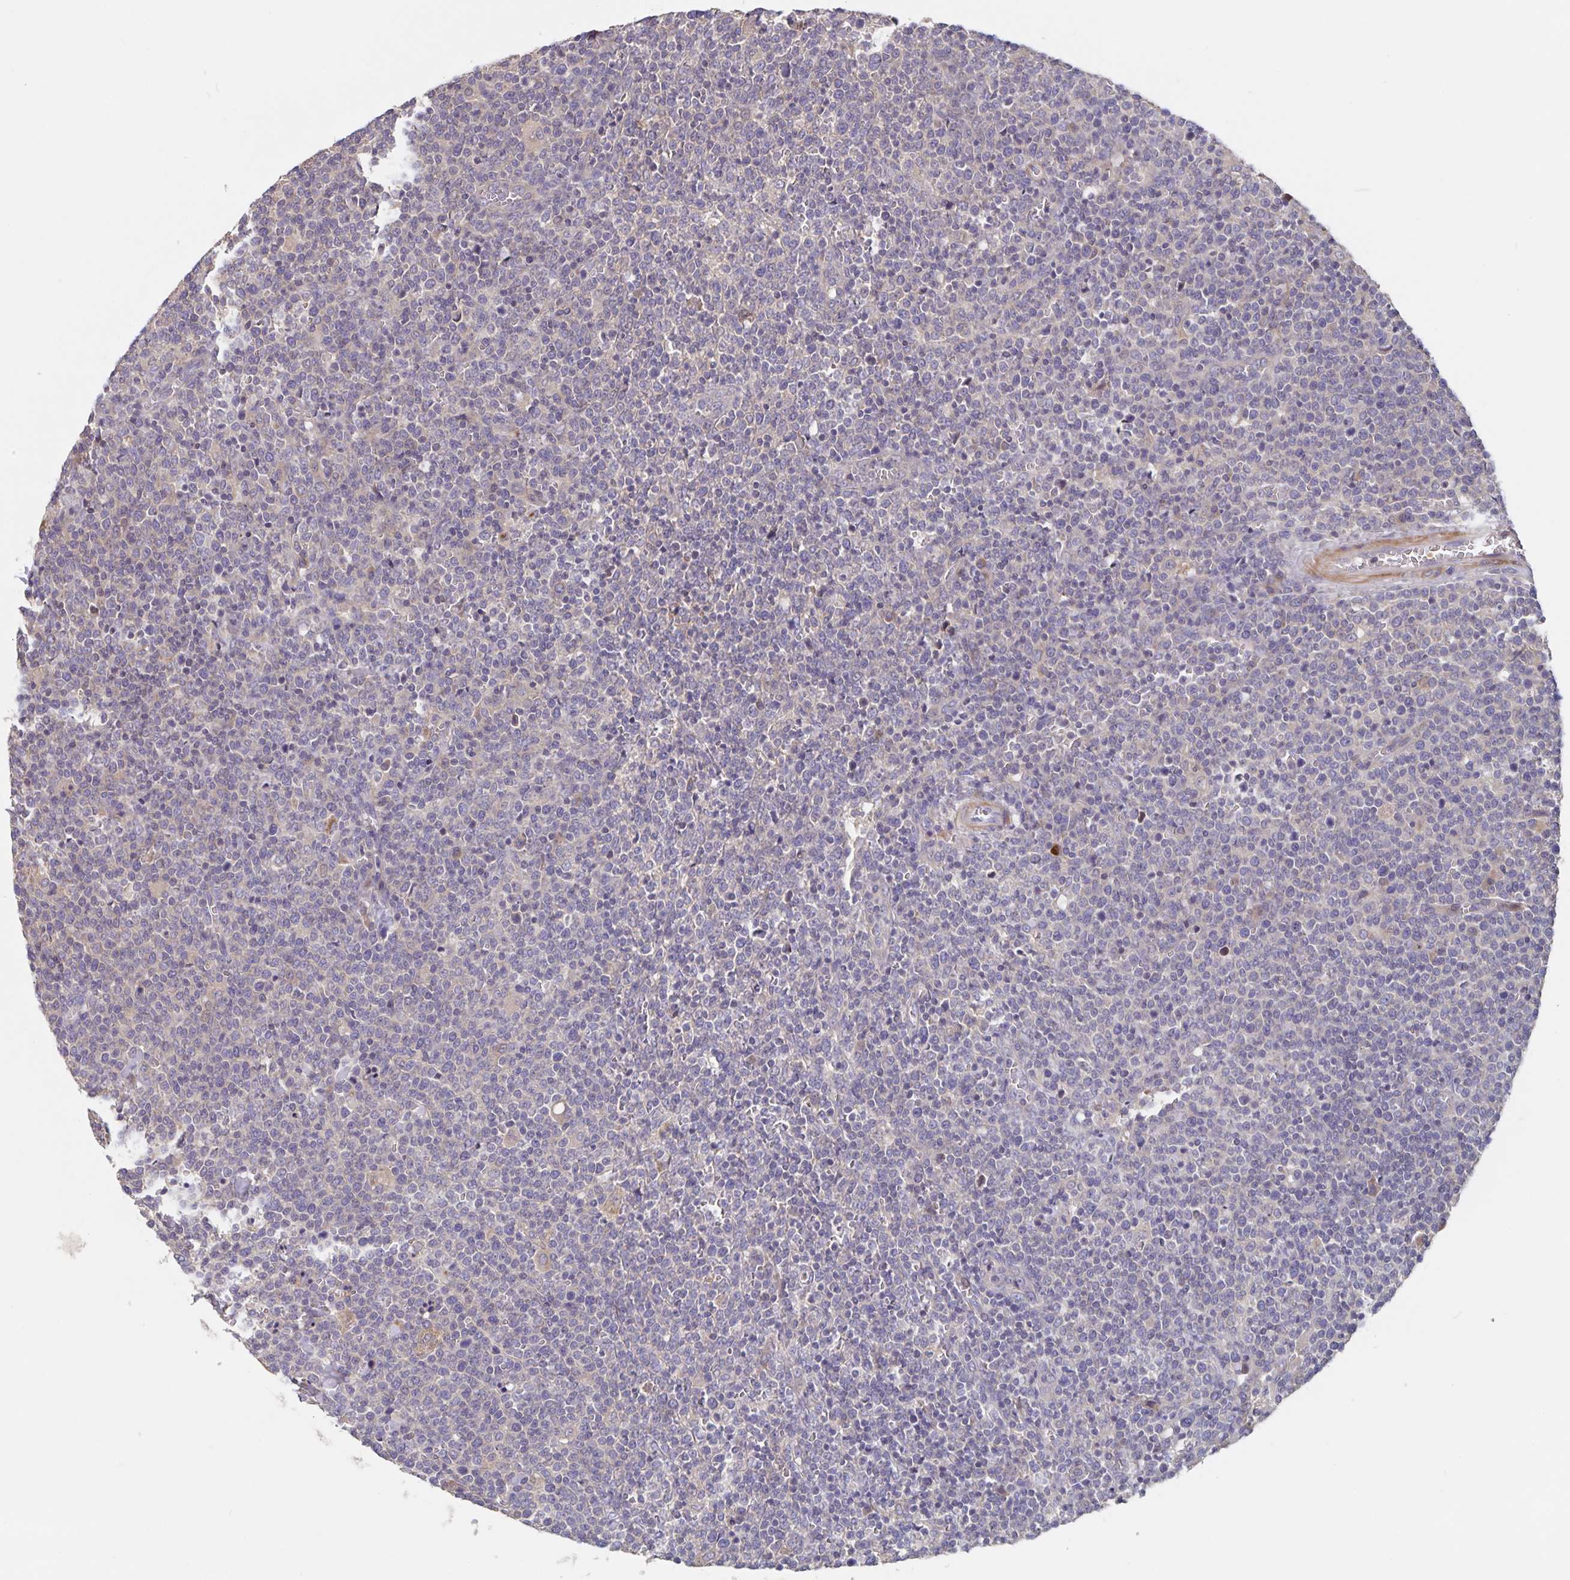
{"staining": {"intensity": "negative", "quantity": "none", "location": "none"}, "tissue": "lymphoma", "cell_type": "Tumor cells", "image_type": "cancer", "snomed": [{"axis": "morphology", "description": "Malignant lymphoma, non-Hodgkin's type, High grade"}, {"axis": "topography", "description": "Lymph node"}], "caption": "Tumor cells show no significant protein staining in lymphoma.", "gene": "FBXL16", "patient": {"sex": "male", "age": 61}}